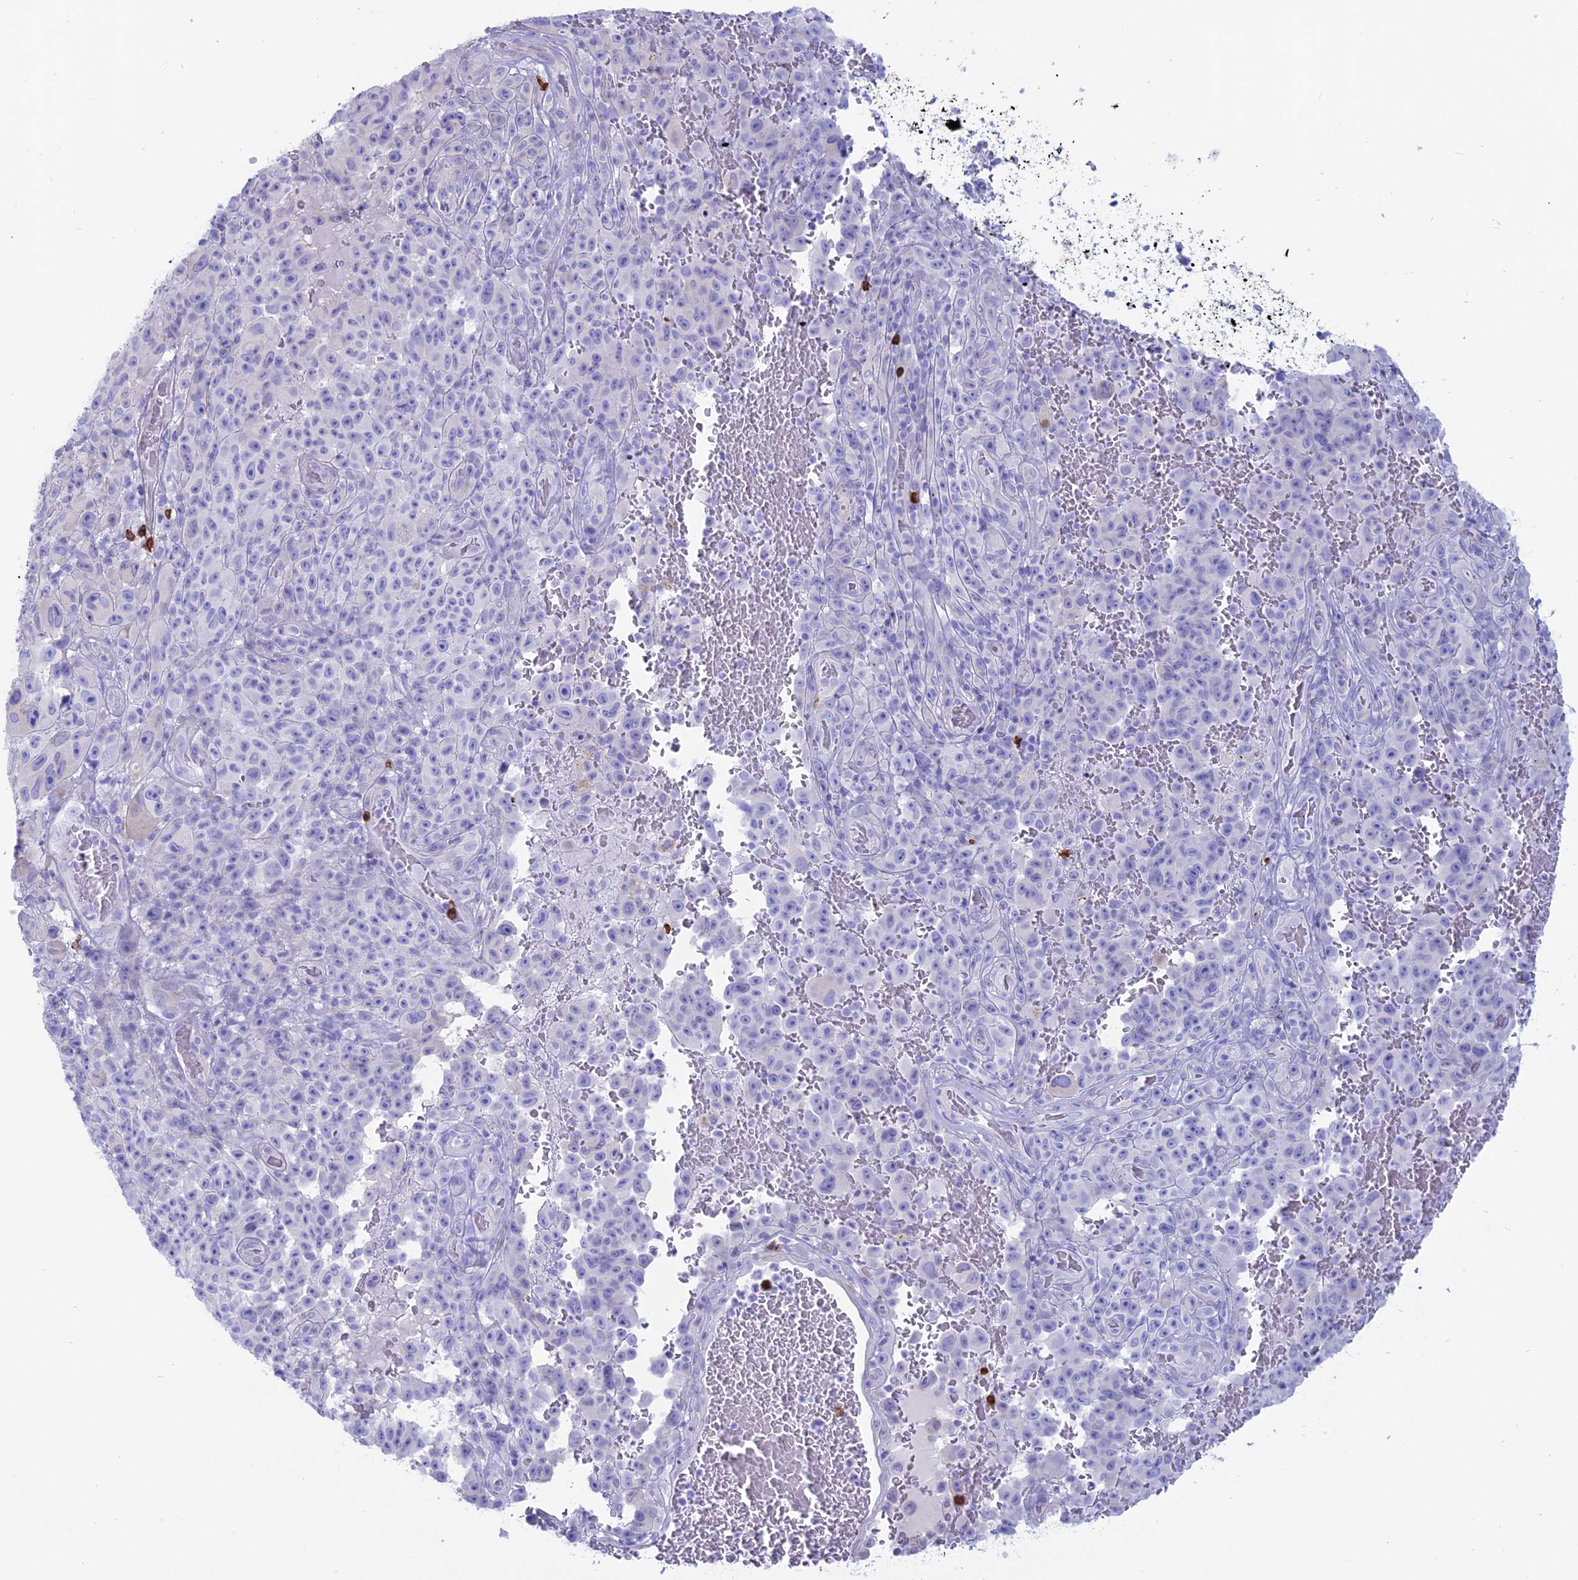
{"staining": {"intensity": "negative", "quantity": "none", "location": "none"}, "tissue": "melanoma", "cell_type": "Tumor cells", "image_type": "cancer", "snomed": [{"axis": "morphology", "description": "Malignant melanoma, NOS"}, {"axis": "topography", "description": "Skin"}], "caption": "Malignant melanoma stained for a protein using IHC displays no expression tumor cells.", "gene": "OR2AE1", "patient": {"sex": "female", "age": 82}}